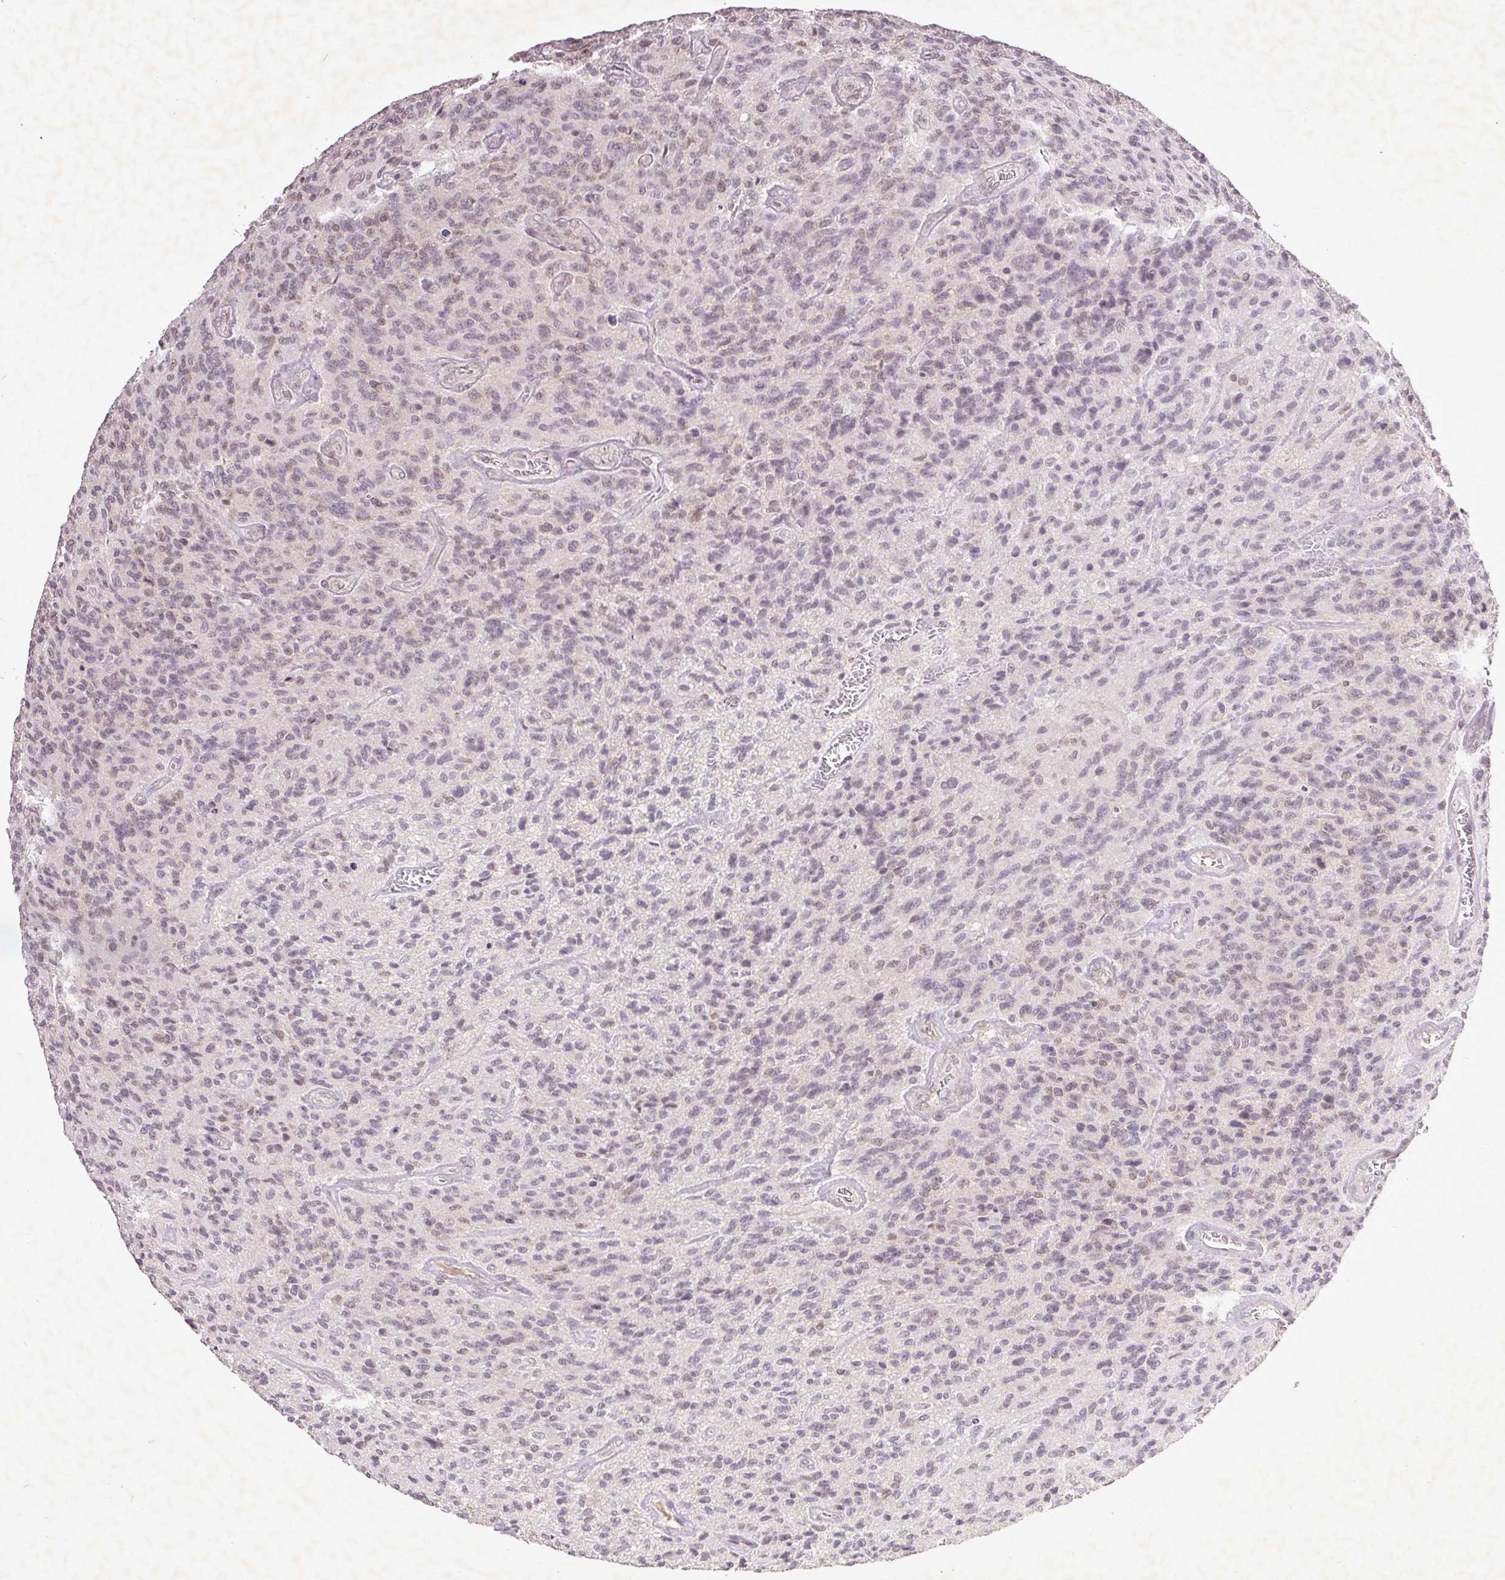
{"staining": {"intensity": "negative", "quantity": "none", "location": "none"}, "tissue": "glioma", "cell_type": "Tumor cells", "image_type": "cancer", "snomed": [{"axis": "morphology", "description": "Glioma, malignant, High grade"}, {"axis": "topography", "description": "Brain"}], "caption": "IHC of human malignant glioma (high-grade) demonstrates no staining in tumor cells.", "gene": "FAM168B", "patient": {"sex": "male", "age": 76}}